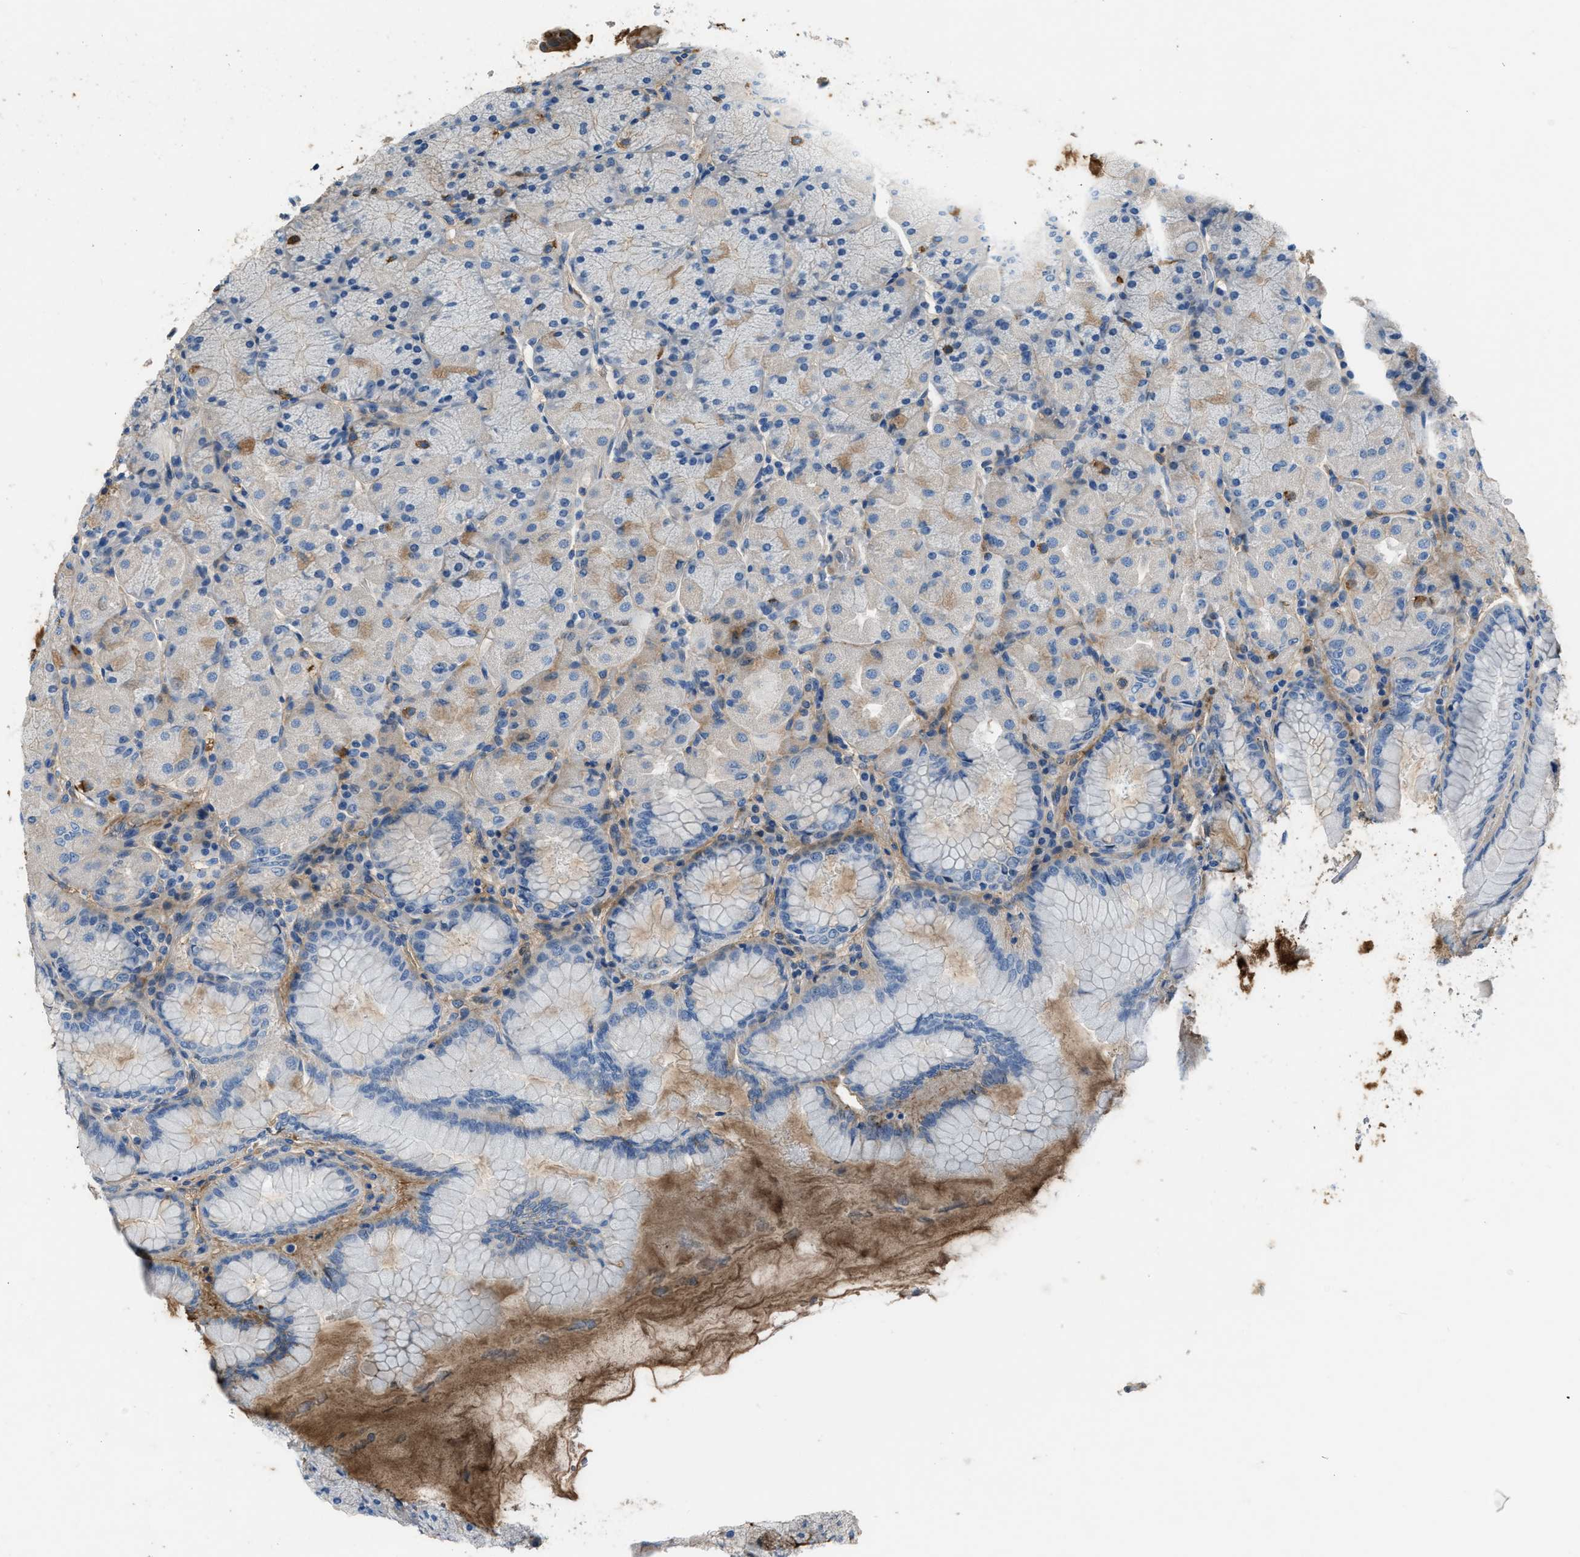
{"staining": {"intensity": "weak", "quantity": "<25%", "location": "cytoplasmic/membranous"}, "tissue": "stomach", "cell_type": "Glandular cells", "image_type": "normal", "snomed": [{"axis": "morphology", "description": "Normal tissue, NOS"}, {"axis": "topography", "description": "Stomach, upper"}], "caption": "High power microscopy image of an immunohistochemistry photomicrograph of benign stomach, revealing no significant positivity in glandular cells.", "gene": "STC1", "patient": {"sex": "female", "age": 56}}